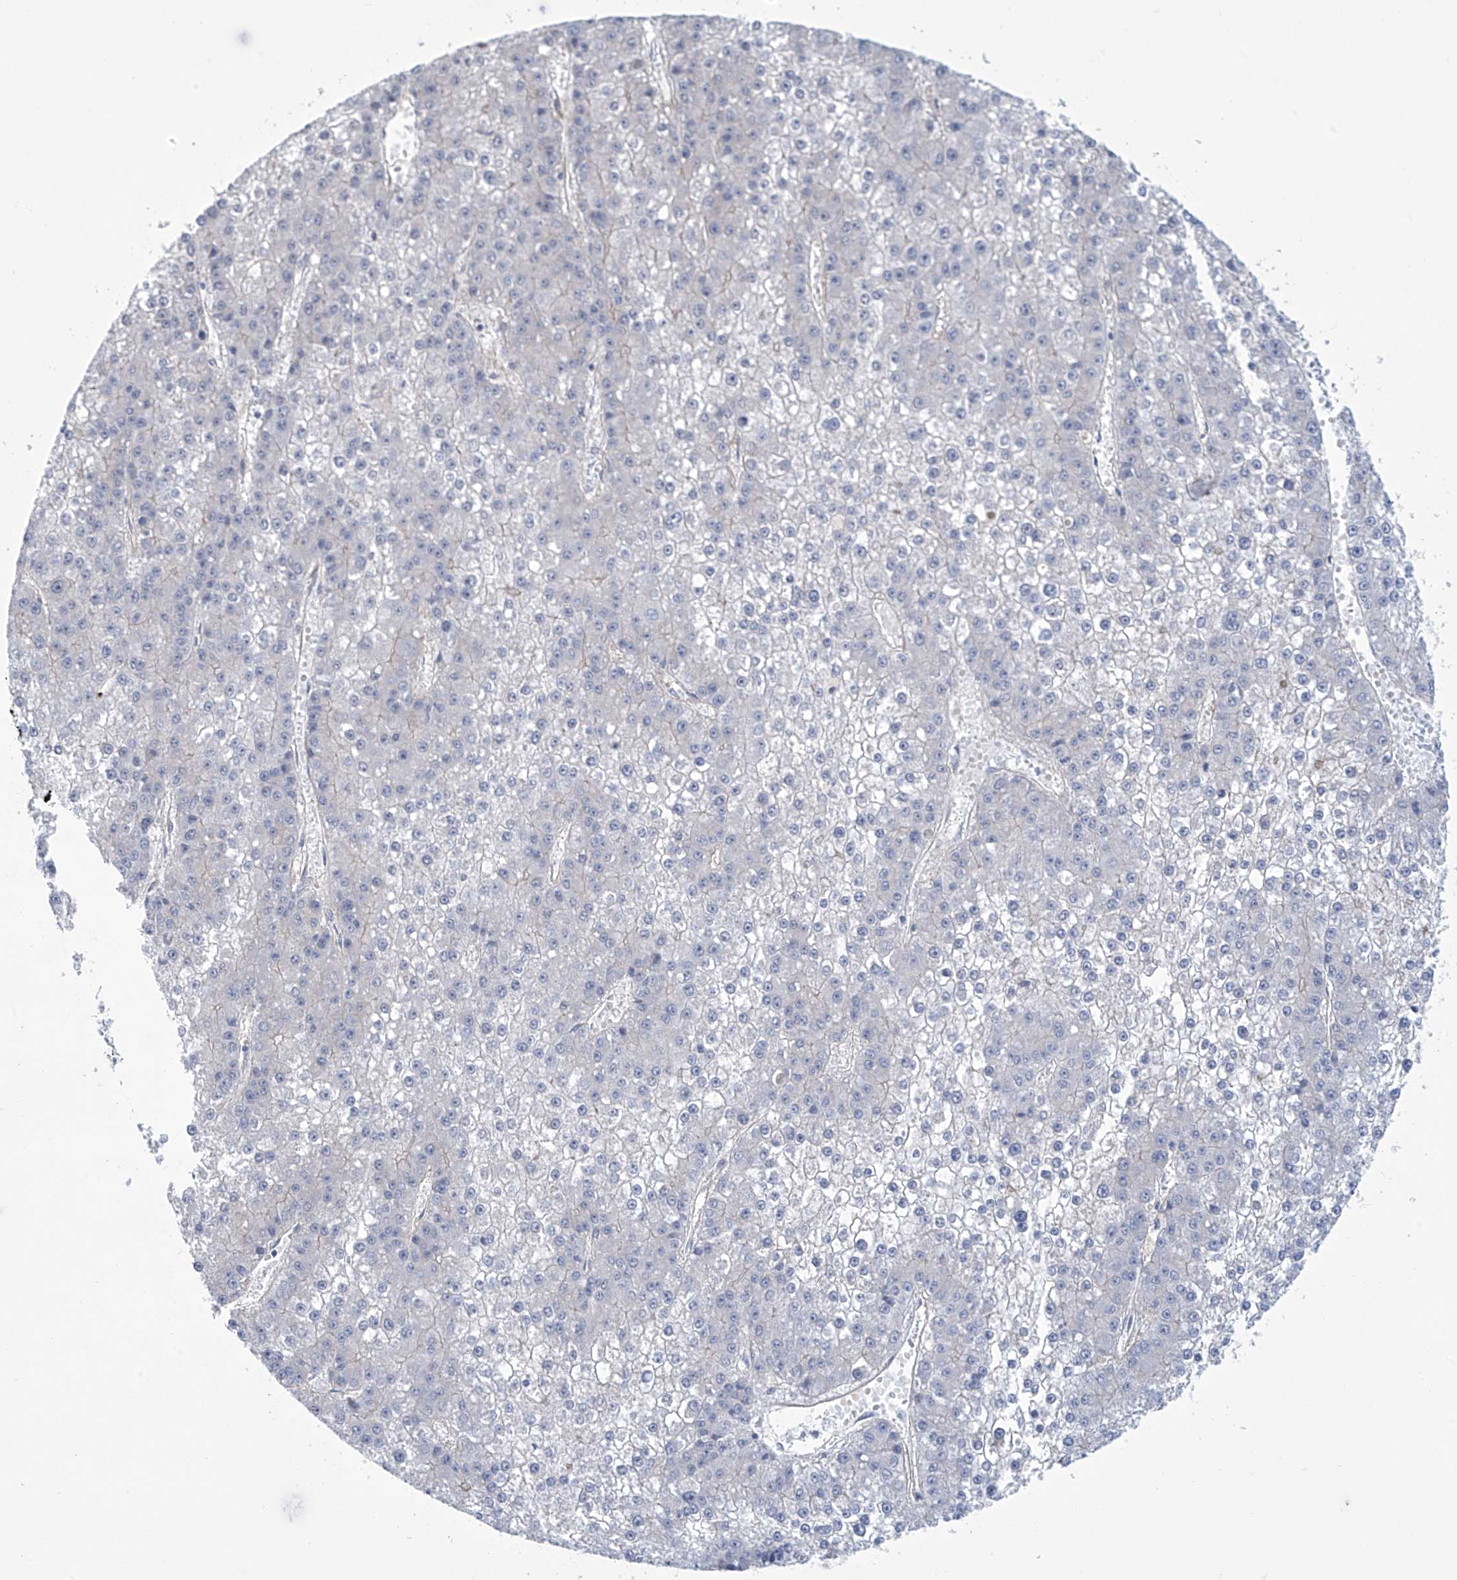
{"staining": {"intensity": "negative", "quantity": "none", "location": "none"}, "tissue": "liver cancer", "cell_type": "Tumor cells", "image_type": "cancer", "snomed": [{"axis": "morphology", "description": "Carcinoma, Hepatocellular, NOS"}, {"axis": "topography", "description": "Liver"}], "caption": "Immunohistochemistry image of neoplastic tissue: human liver cancer stained with DAB reveals no significant protein positivity in tumor cells. The staining was performed using DAB (3,3'-diaminobenzidine) to visualize the protein expression in brown, while the nuclei were stained in blue with hematoxylin (Magnification: 20x).", "gene": "ABHD13", "patient": {"sex": "female", "age": 73}}